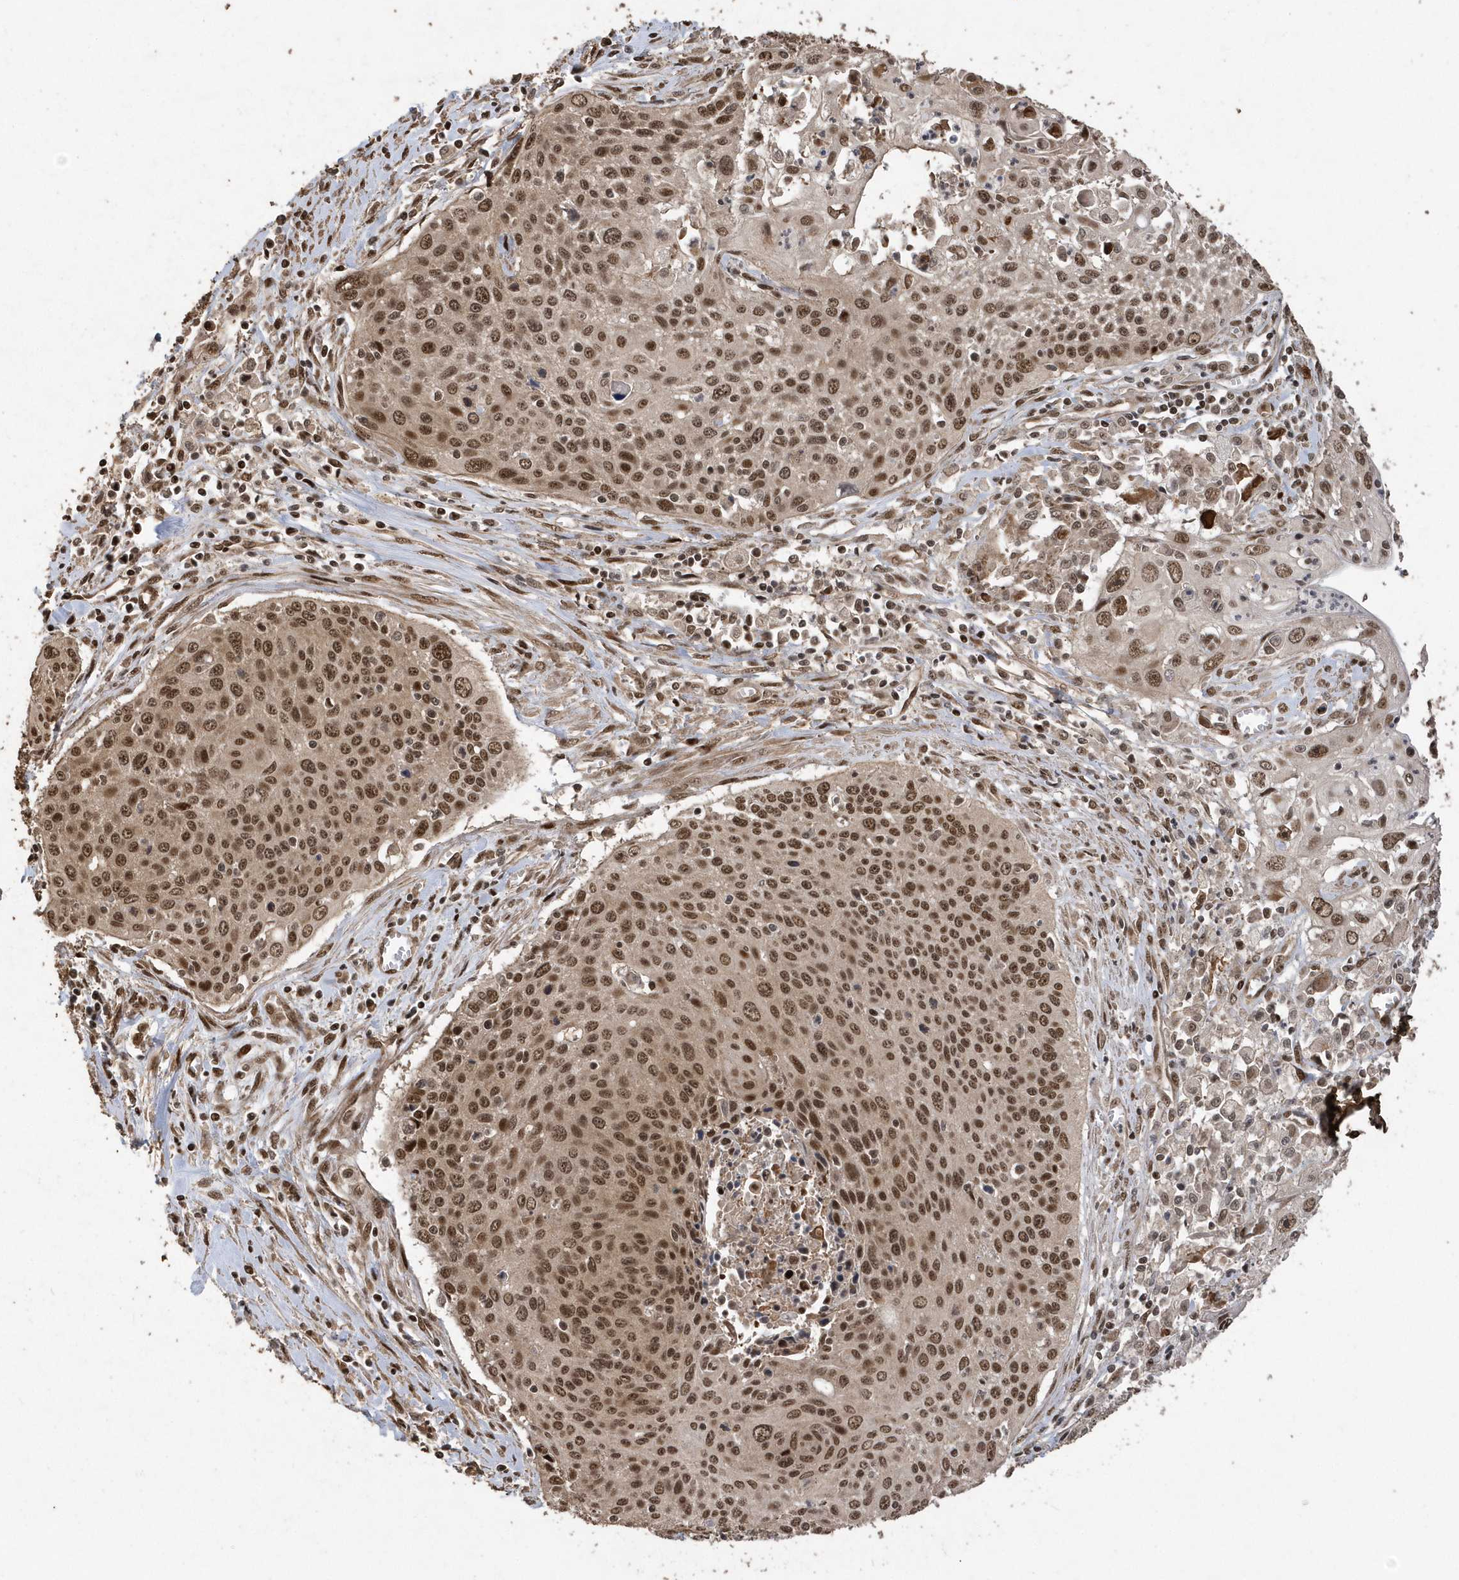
{"staining": {"intensity": "moderate", "quantity": ">75%", "location": "nuclear"}, "tissue": "cervical cancer", "cell_type": "Tumor cells", "image_type": "cancer", "snomed": [{"axis": "morphology", "description": "Squamous cell carcinoma, NOS"}, {"axis": "topography", "description": "Cervix"}], "caption": "Immunohistochemistry (IHC) (DAB (3,3'-diaminobenzidine)) staining of human squamous cell carcinoma (cervical) displays moderate nuclear protein staining in about >75% of tumor cells.", "gene": "INTS12", "patient": {"sex": "female", "age": 55}}